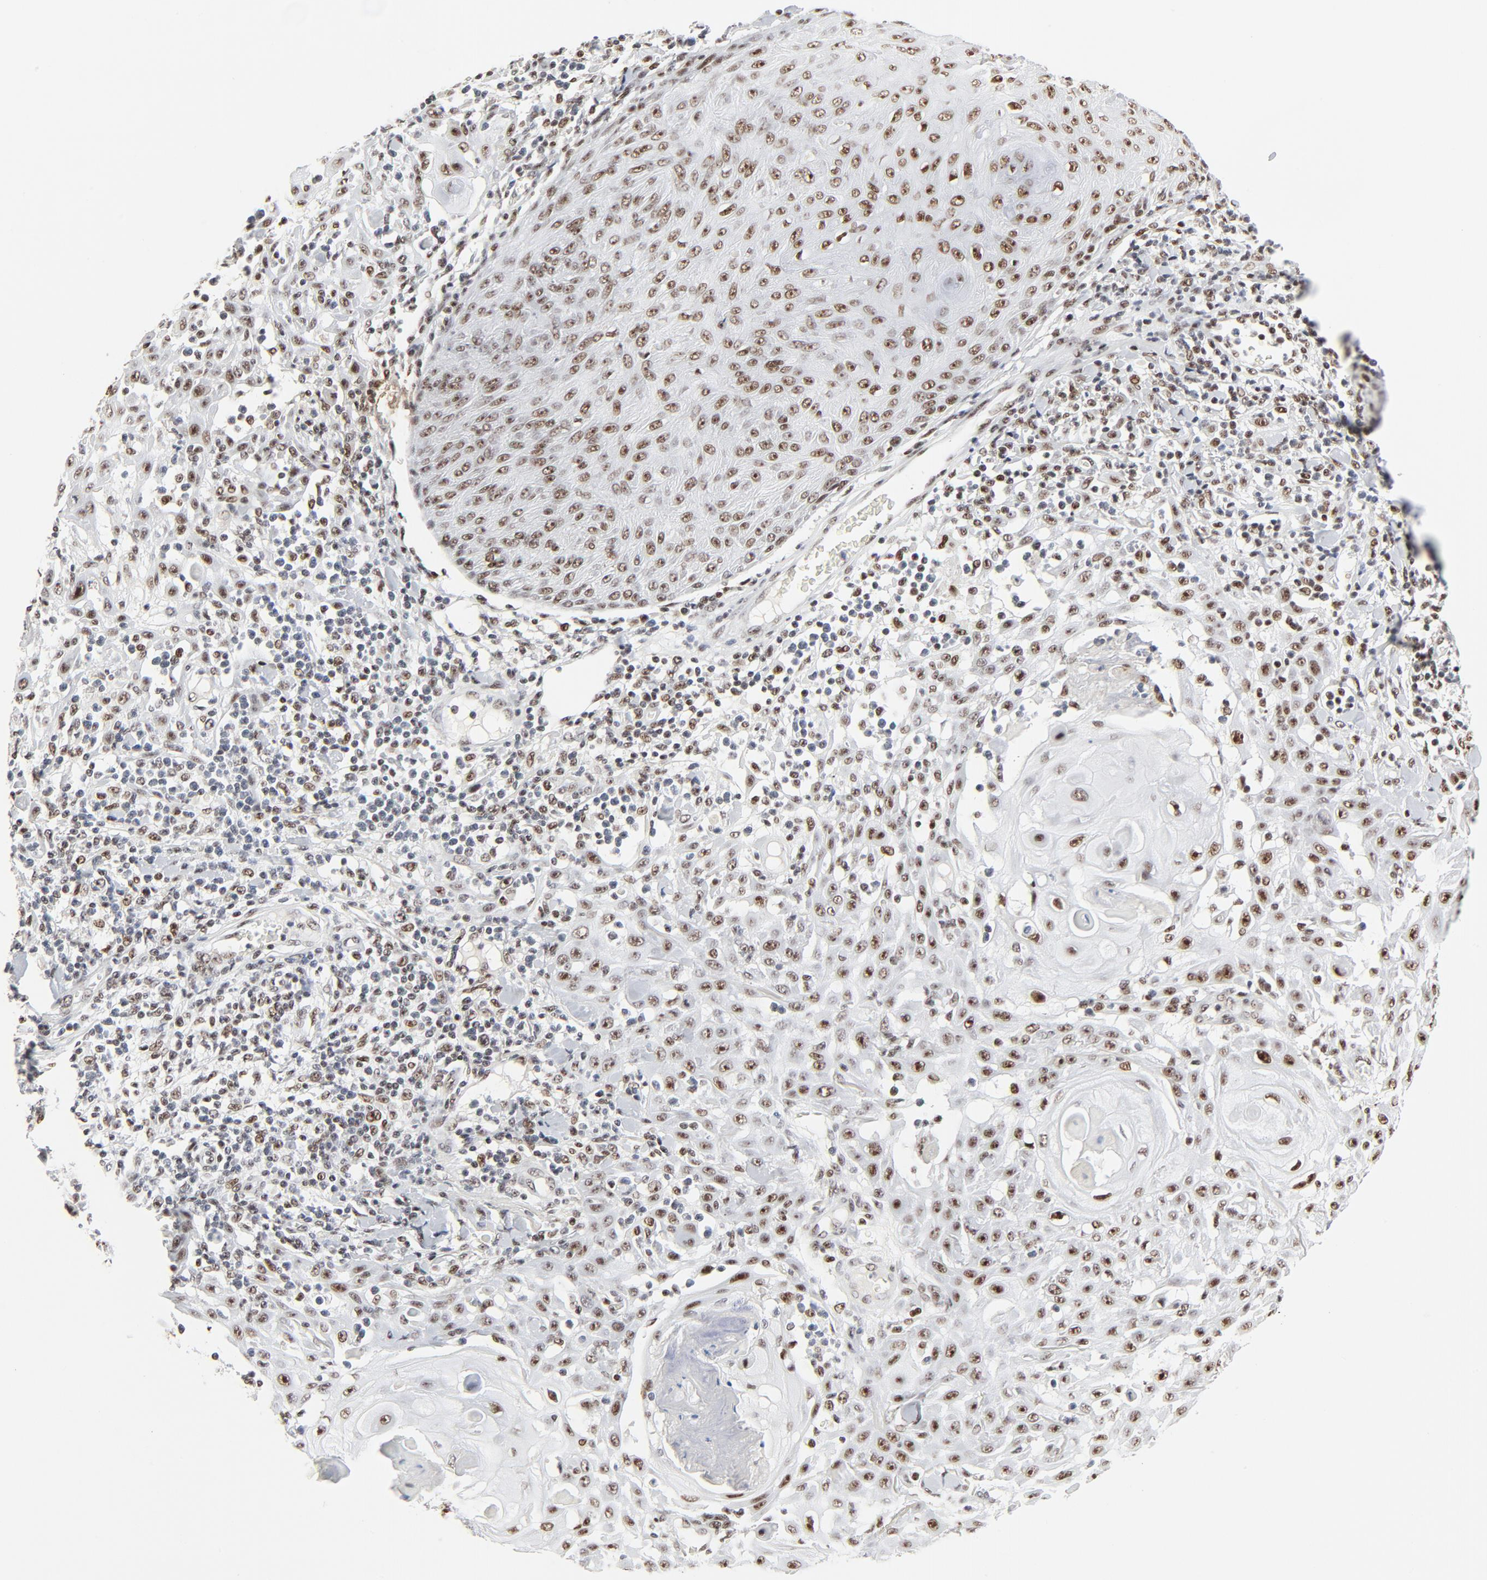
{"staining": {"intensity": "moderate", "quantity": ">75%", "location": "nuclear"}, "tissue": "skin cancer", "cell_type": "Tumor cells", "image_type": "cancer", "snomed": [{"axis": "morphology", "description": "Squamous cell carcinoma, NOS"}, {"axis": "topography", "description": "Skin"}], "caption": "DAB (3,3'-diaminobenzidine) immunohistochemical staining of human squamous cell carcinoma (skin) displays moderate nuclear protein staining in approximately >75% of tumor cells. The staining was performed using DAB to visualize the protein expression in brown, while the nuclei were stained in blue with hematoxylin (Magnification: 20x).", "gene": "GTF2H1", "patient": {"sex": "male", "age": 24}}